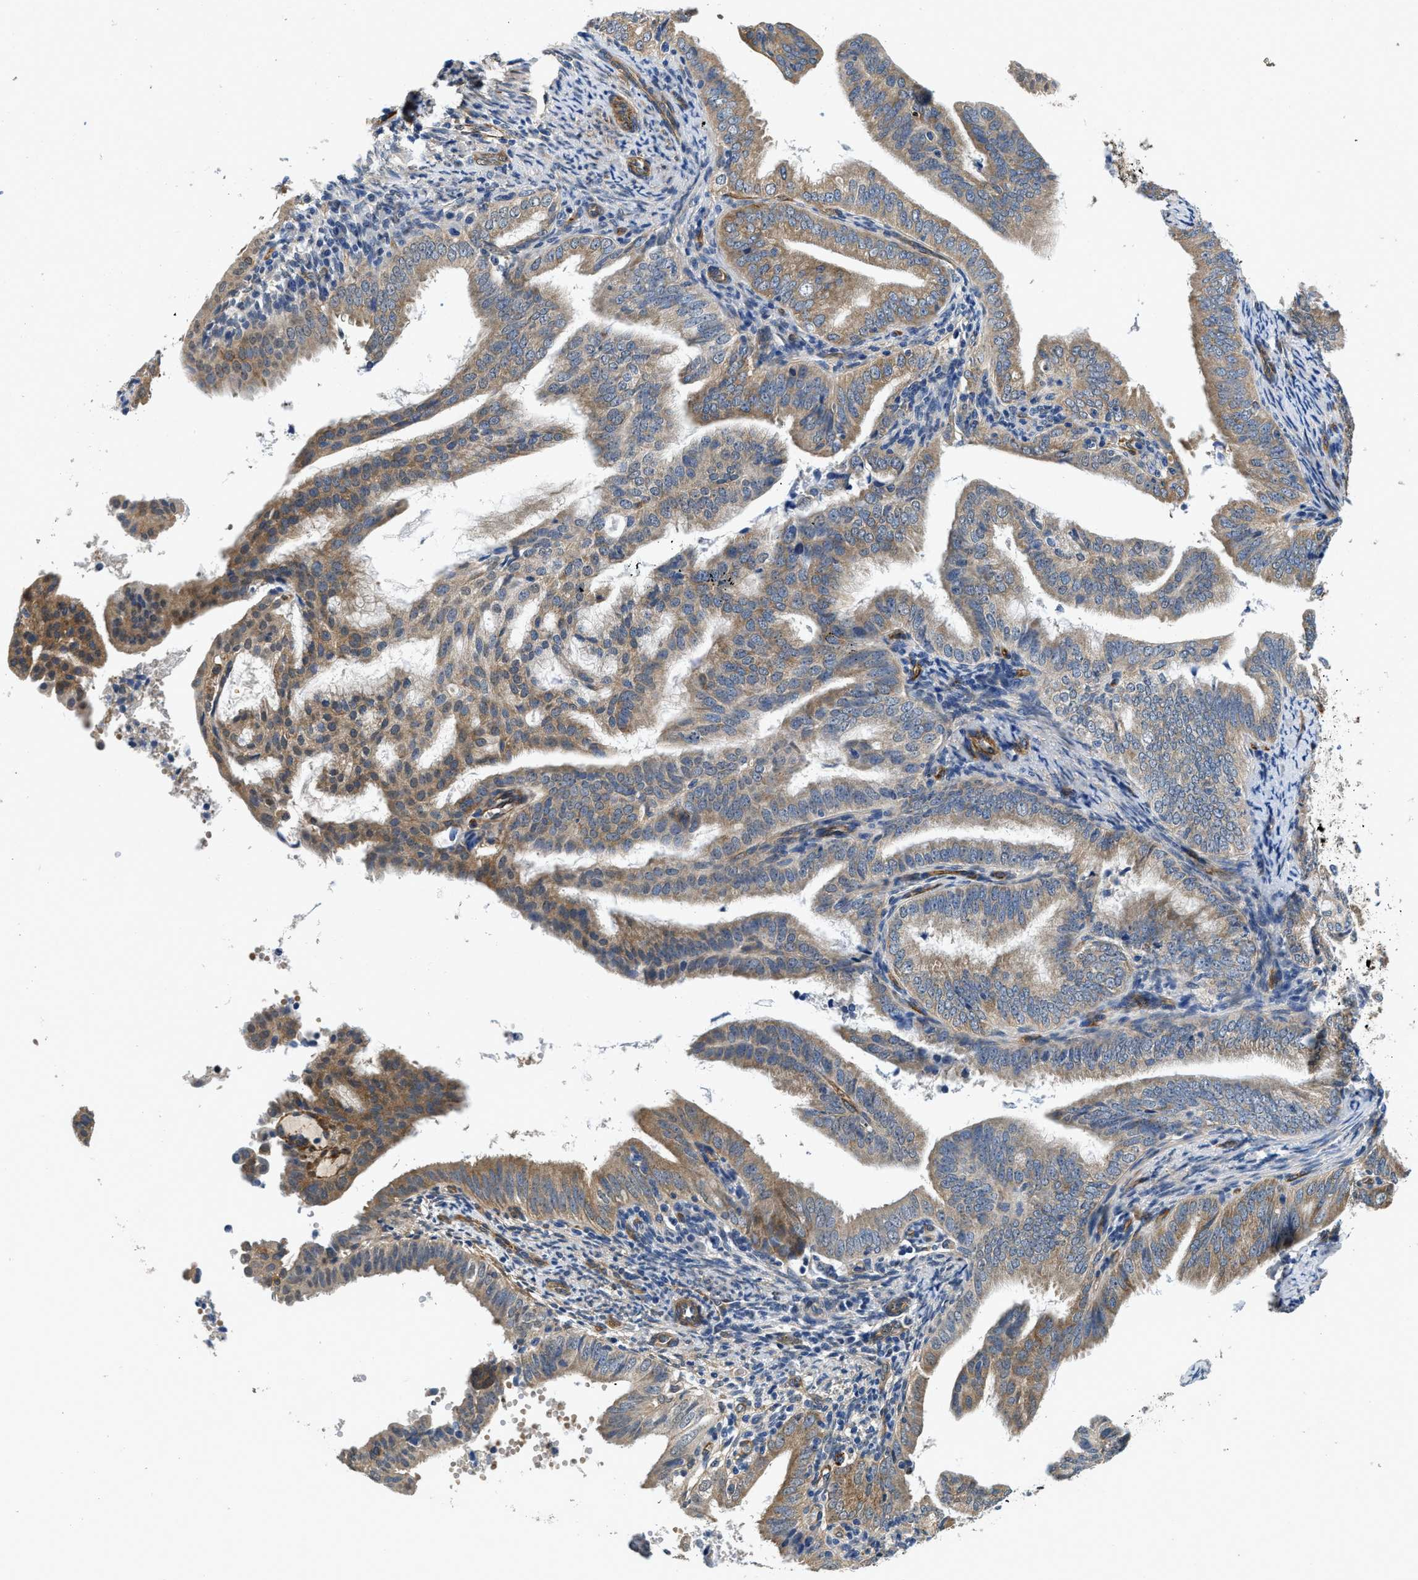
{"staining": {"intensity": "moderate", "quantity": ">75%", "location": "cytoplasmic/membranous"}, "tissue": "endometrial cancer", "cell_type": "Tumor cells", "image_type": "cancer", "snomed": [{"axis": "morphology", "description": "Adenocarcinoma, NOS"}, {"axis": "topography", "description": "Endometrium"}], "caption": "Tumor cells demonstrate medium levels of moderate cytoplasmic/membranous staining in approximately >75% of cells in human adenocarcinoma (endometrial).", "gene": "RAPH1", "patient": {"sex": "female", "age": 58}}